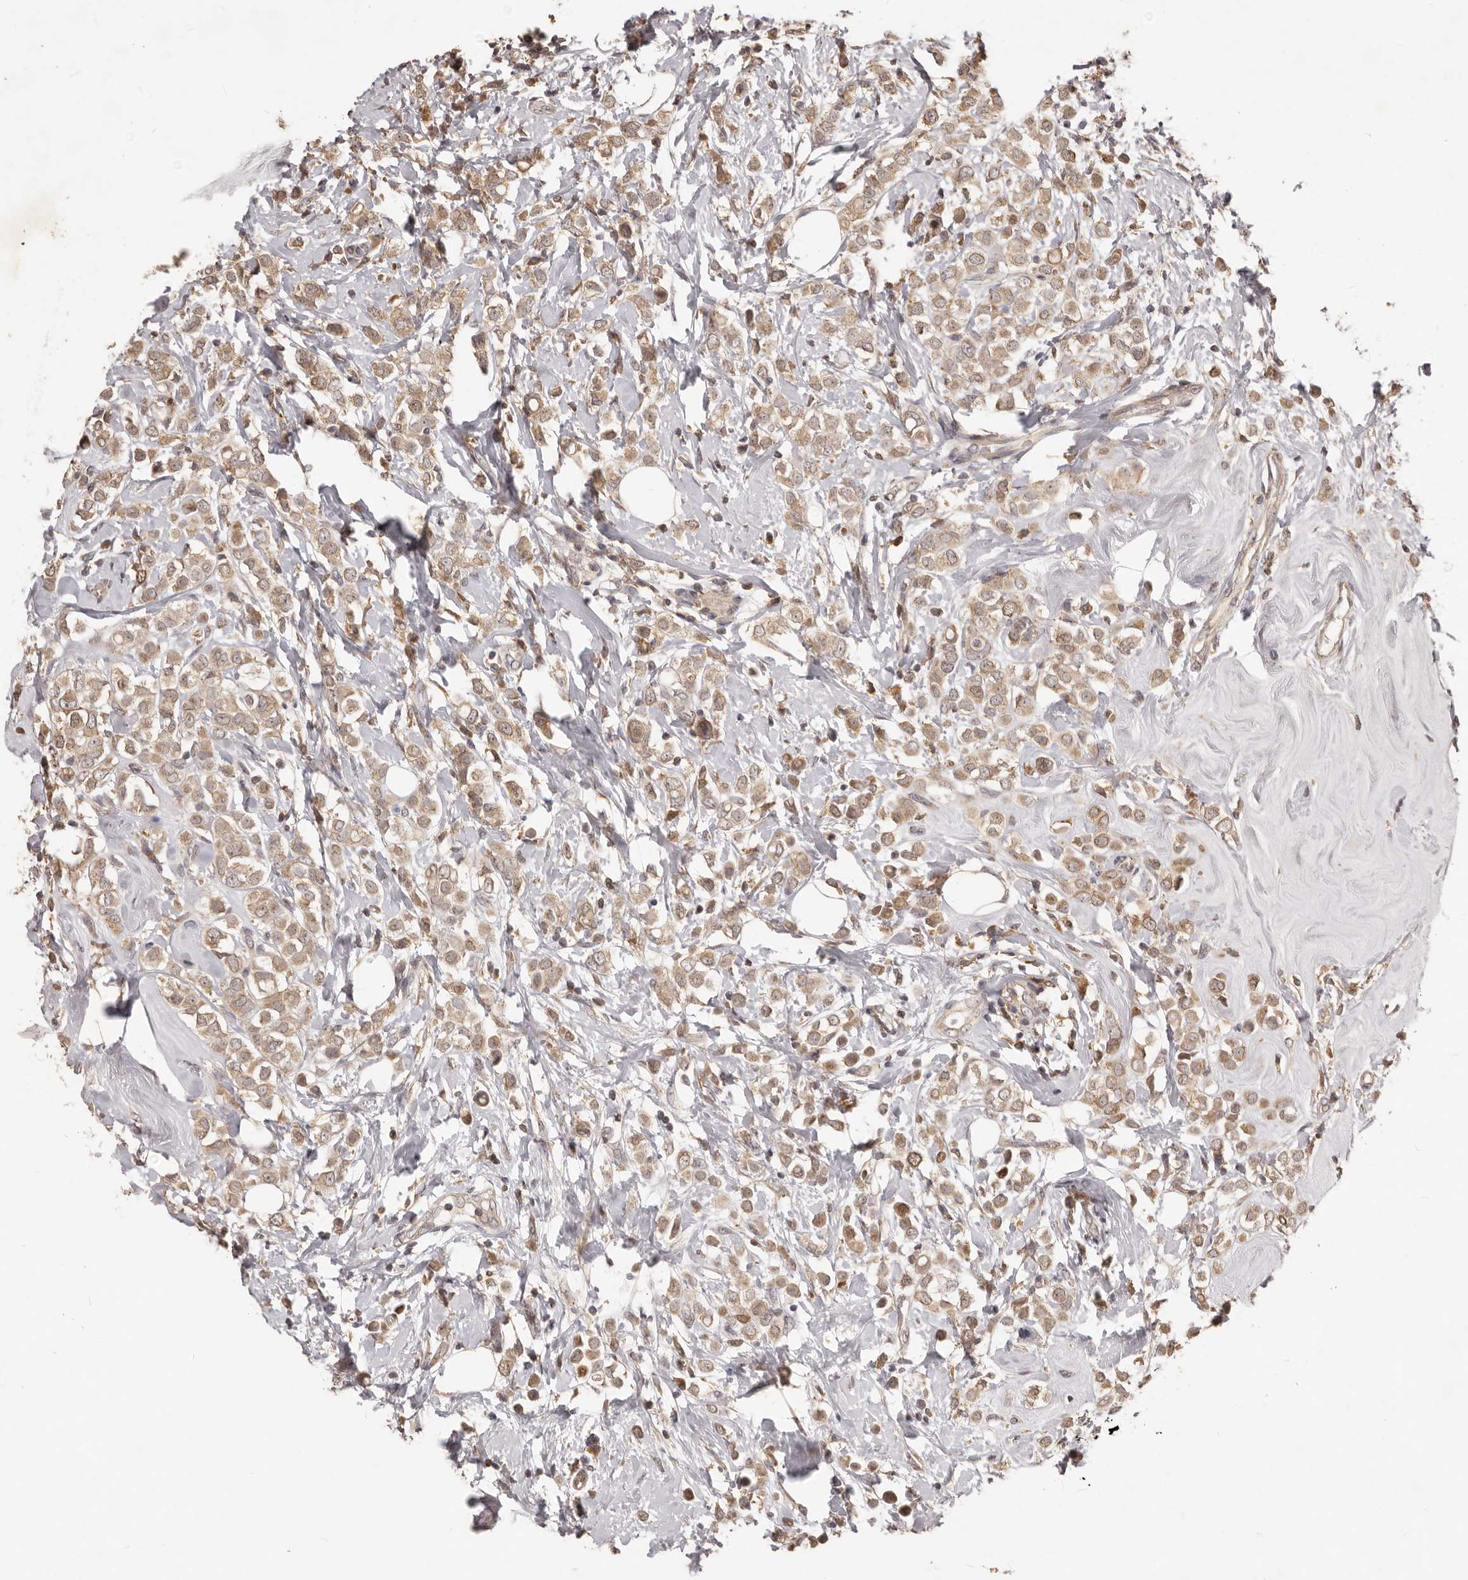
{"staining": {"intensity": "moderate", "quantity": ">75%", "location": "cytoplasmic/membranous"}, "tissue": "breast cancer", "cell_type": "Tumor cells", "image_type": "cancer", "snomed": [{"axis": "morphology", "description": "Lobular carcinoma"}, {"axis": "topography", "description": "Breast"}], "caption": "IHC histopathology image of breast lobular carcinoma stained for a protein (brown), which exhibits medium levels of moderate cytoplasmic/membranous staining in approximately >75% of tumor cells.", "gene": "RNF187", "patient": {"sex": "female", "age": 47}}